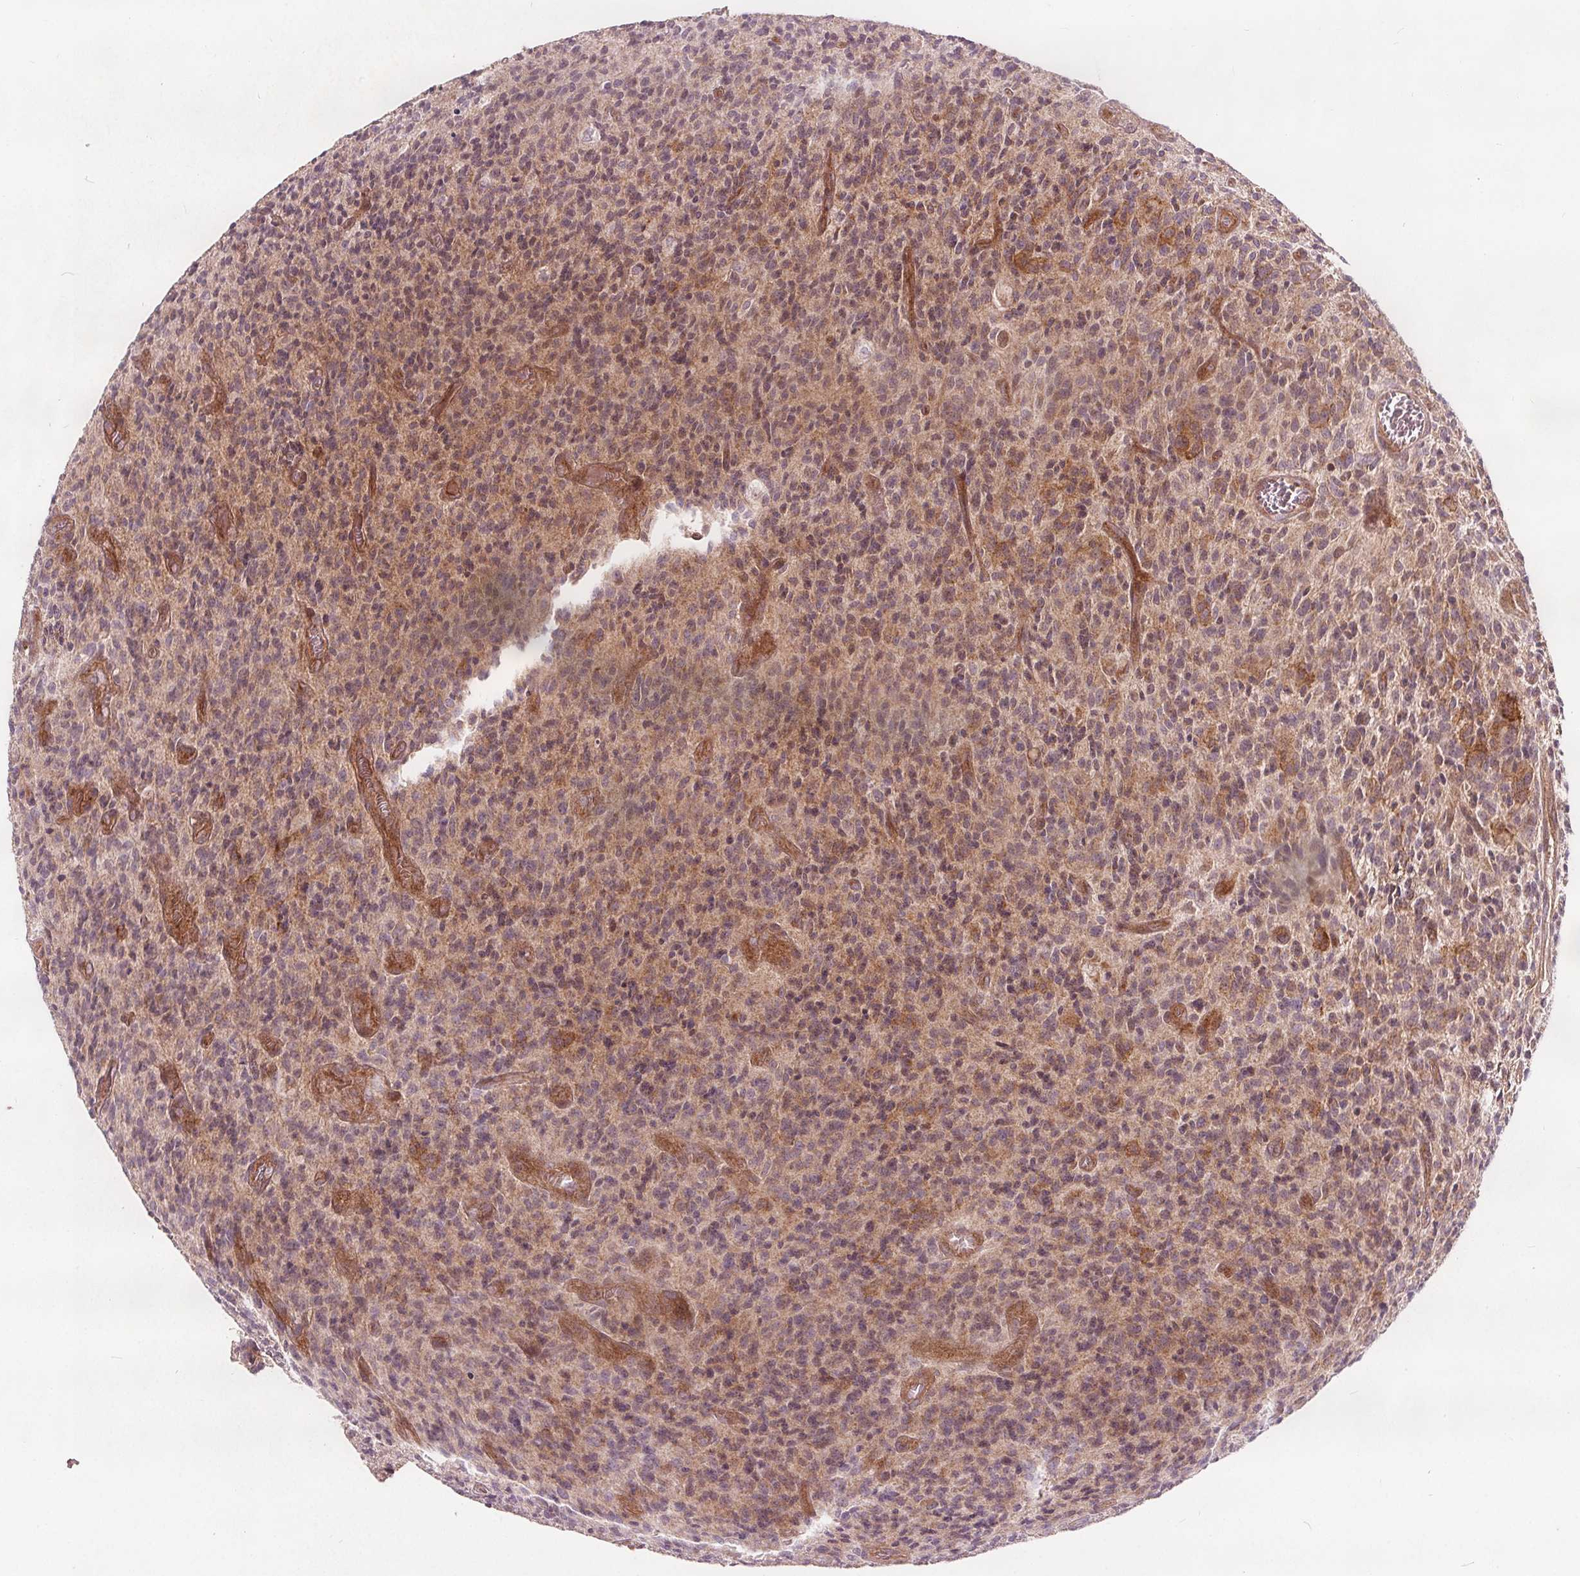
{"staining": {"intensity": "weak", "quantity": "25%-75%", "location": "cytoplasmic/membranous"}, "tissue": "glioma", "cell_type": "Tumor cells", "image_type": "cancer", "snomed": [{"axis": "morphology", "description": "Glioma, malignant, High grade"}, {"axis": "topography", "description": "Brain"}], "caption": "Approximately 25%-75% of tumor cells in human glioma reveal weak cytoplasmic/membranous protein positivity as visualized by brown immunohistochemical staining.", "gene": "PTPRT", "patient": {"sex": "male", "age": 76}}